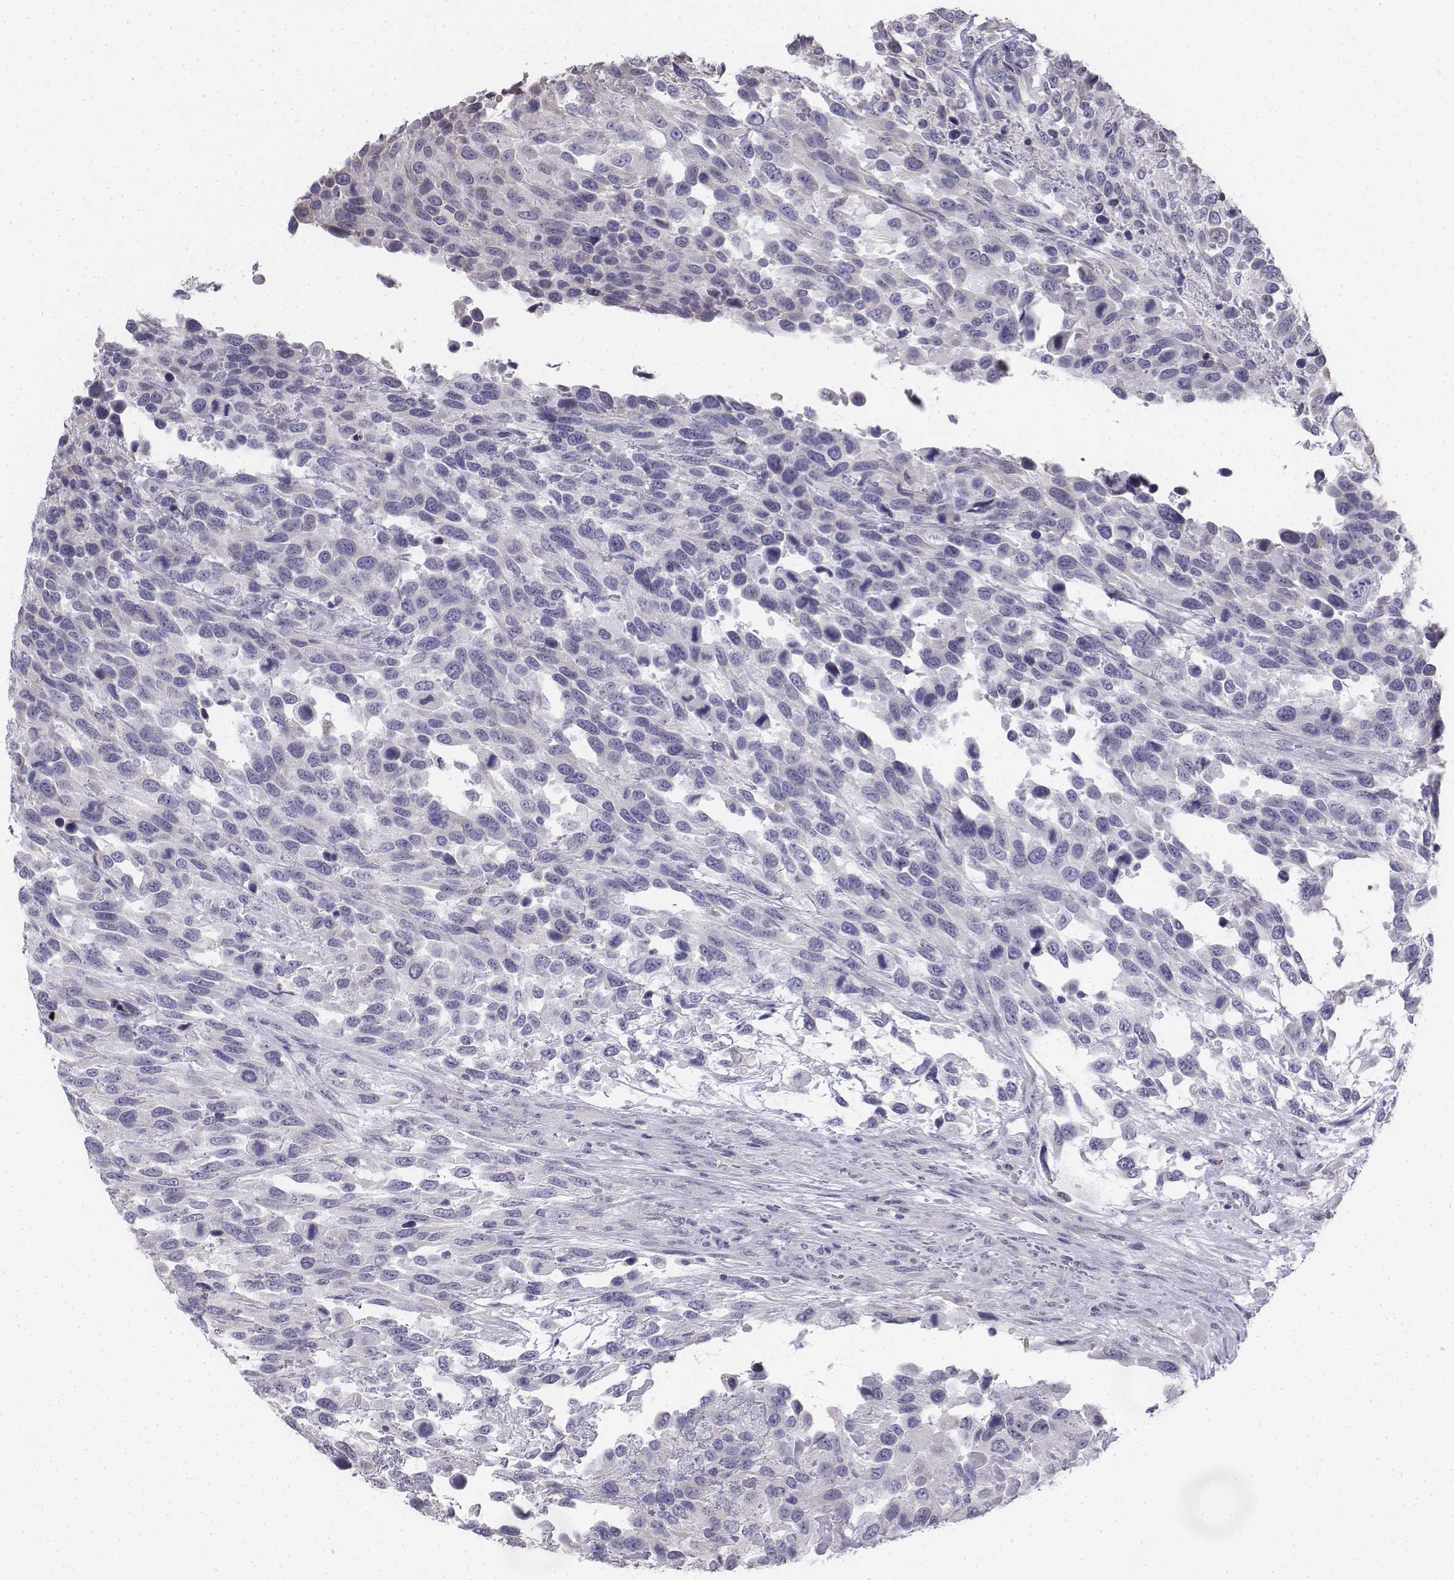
{"staining": {"intensity": "negative", "quantity": "none", "location": "none"}, "tissue": "urothelial cancer", "cell_type": "Tumor cells", "image_type": "cancer", "snomed": [{"axis": "morphology", "description": "Urothelial carcinoma, High grade"}, {"axis": "topography", "description": "Urinary bladder"}], "caption": "Immunohistochemistry (IHC) micrograph of human urothelial cancer stained for a protein (brown), which demonstrates no positivity in tumor cells.", "gene": "PENK", "patient": {"sex": "female", "age": 70}}